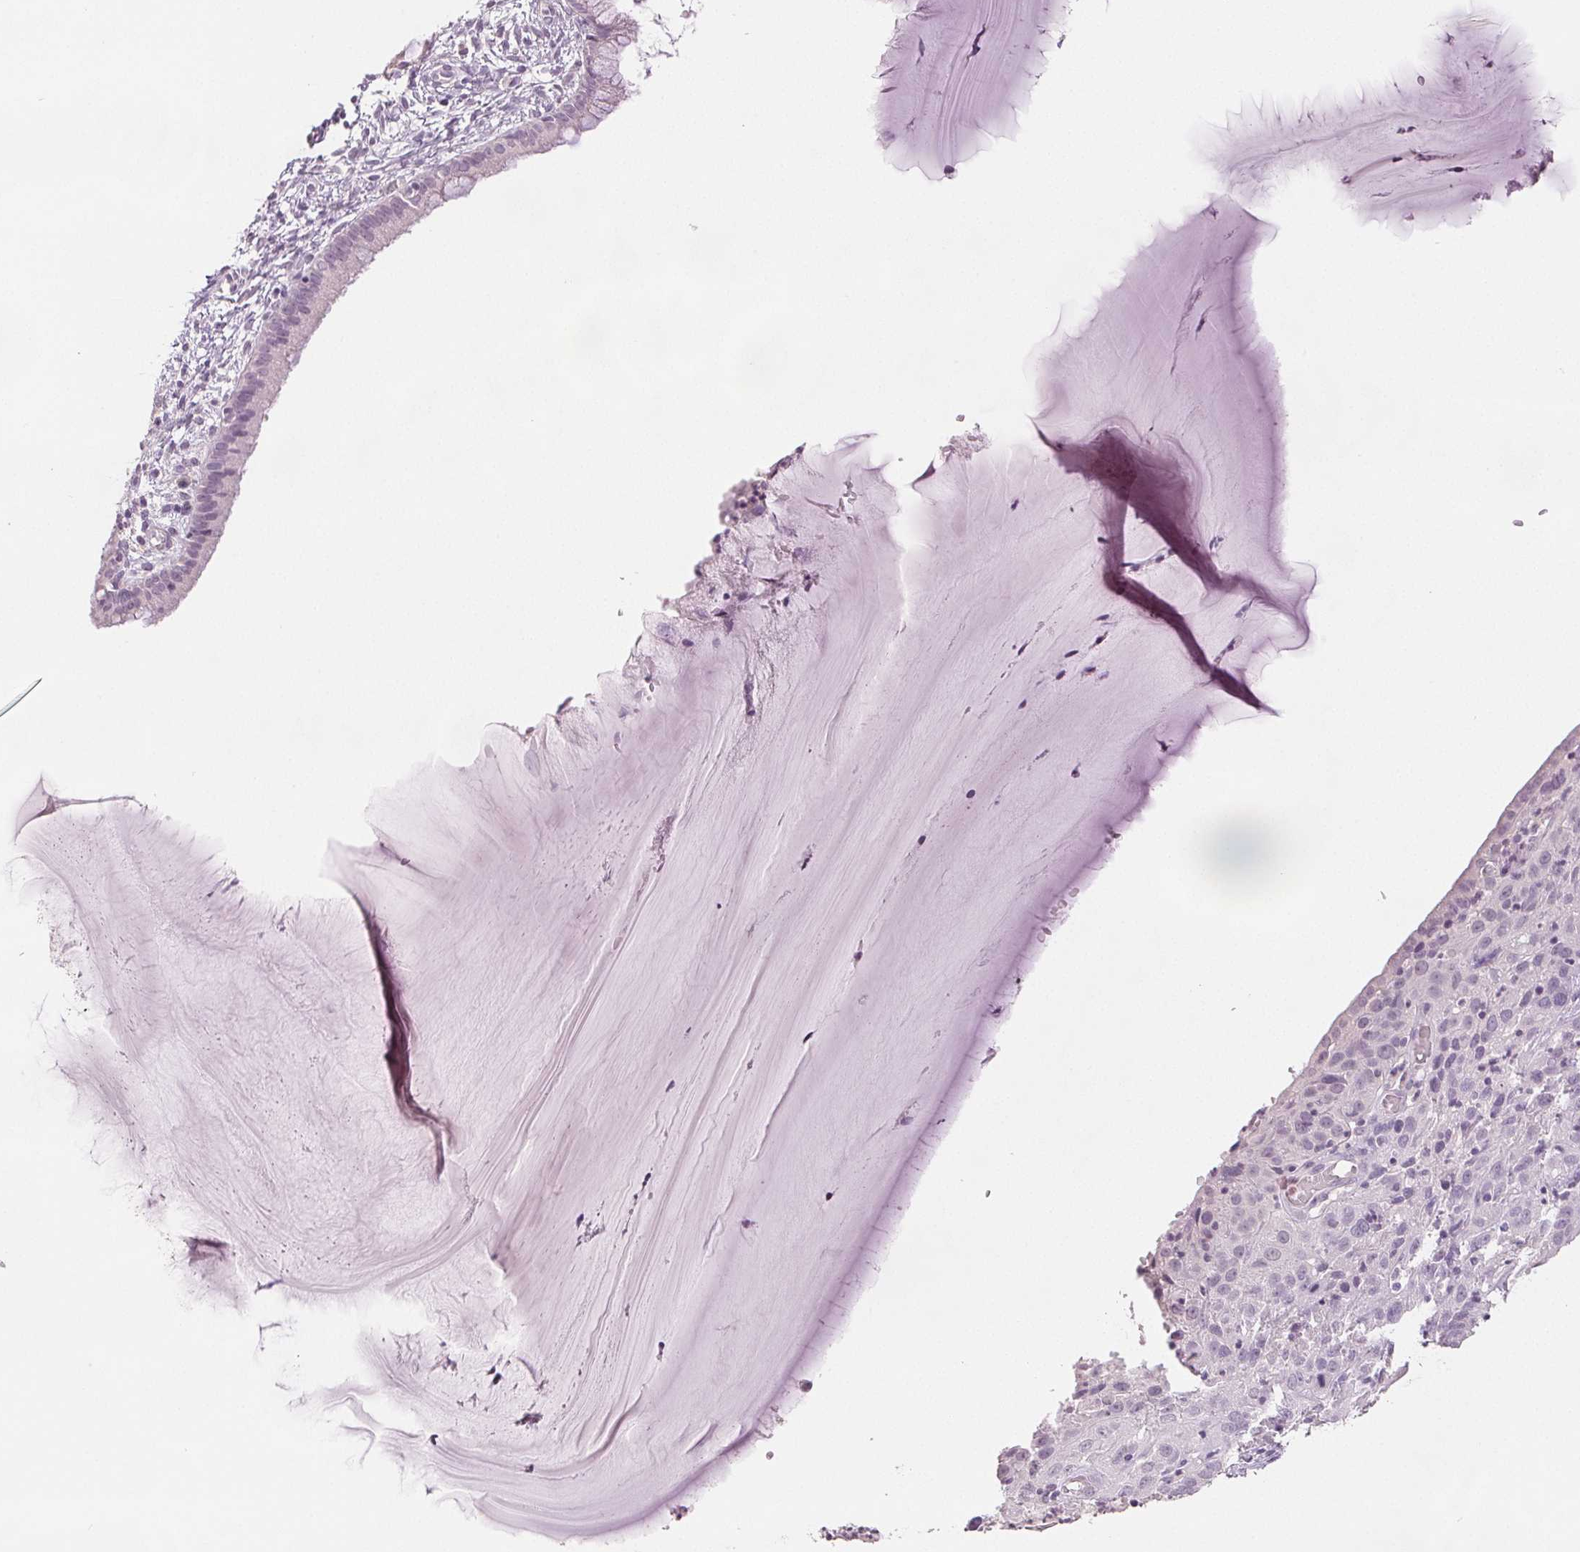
{"staining": {"intensity": "negative", "quantity": "none", "location": "none"}, "tissue": "cervical cancer", "cell_type": "Tumor cells", "image_type": "cancer", "snomed": [{"axis": "morphology", "description": "Squamous cell carcinoma, NOS"}, {"axis": "topography", "description": "Cervix"}], "caption": "High magnification brightfield microscopy of cervical squamous cell carcinoma stained with DAB (brown) and counterstained with hematoxylin (blue): tumor cells show no significant staining.", "gene": "SCGN", "patient": {"sex": "female", "age": 32}}